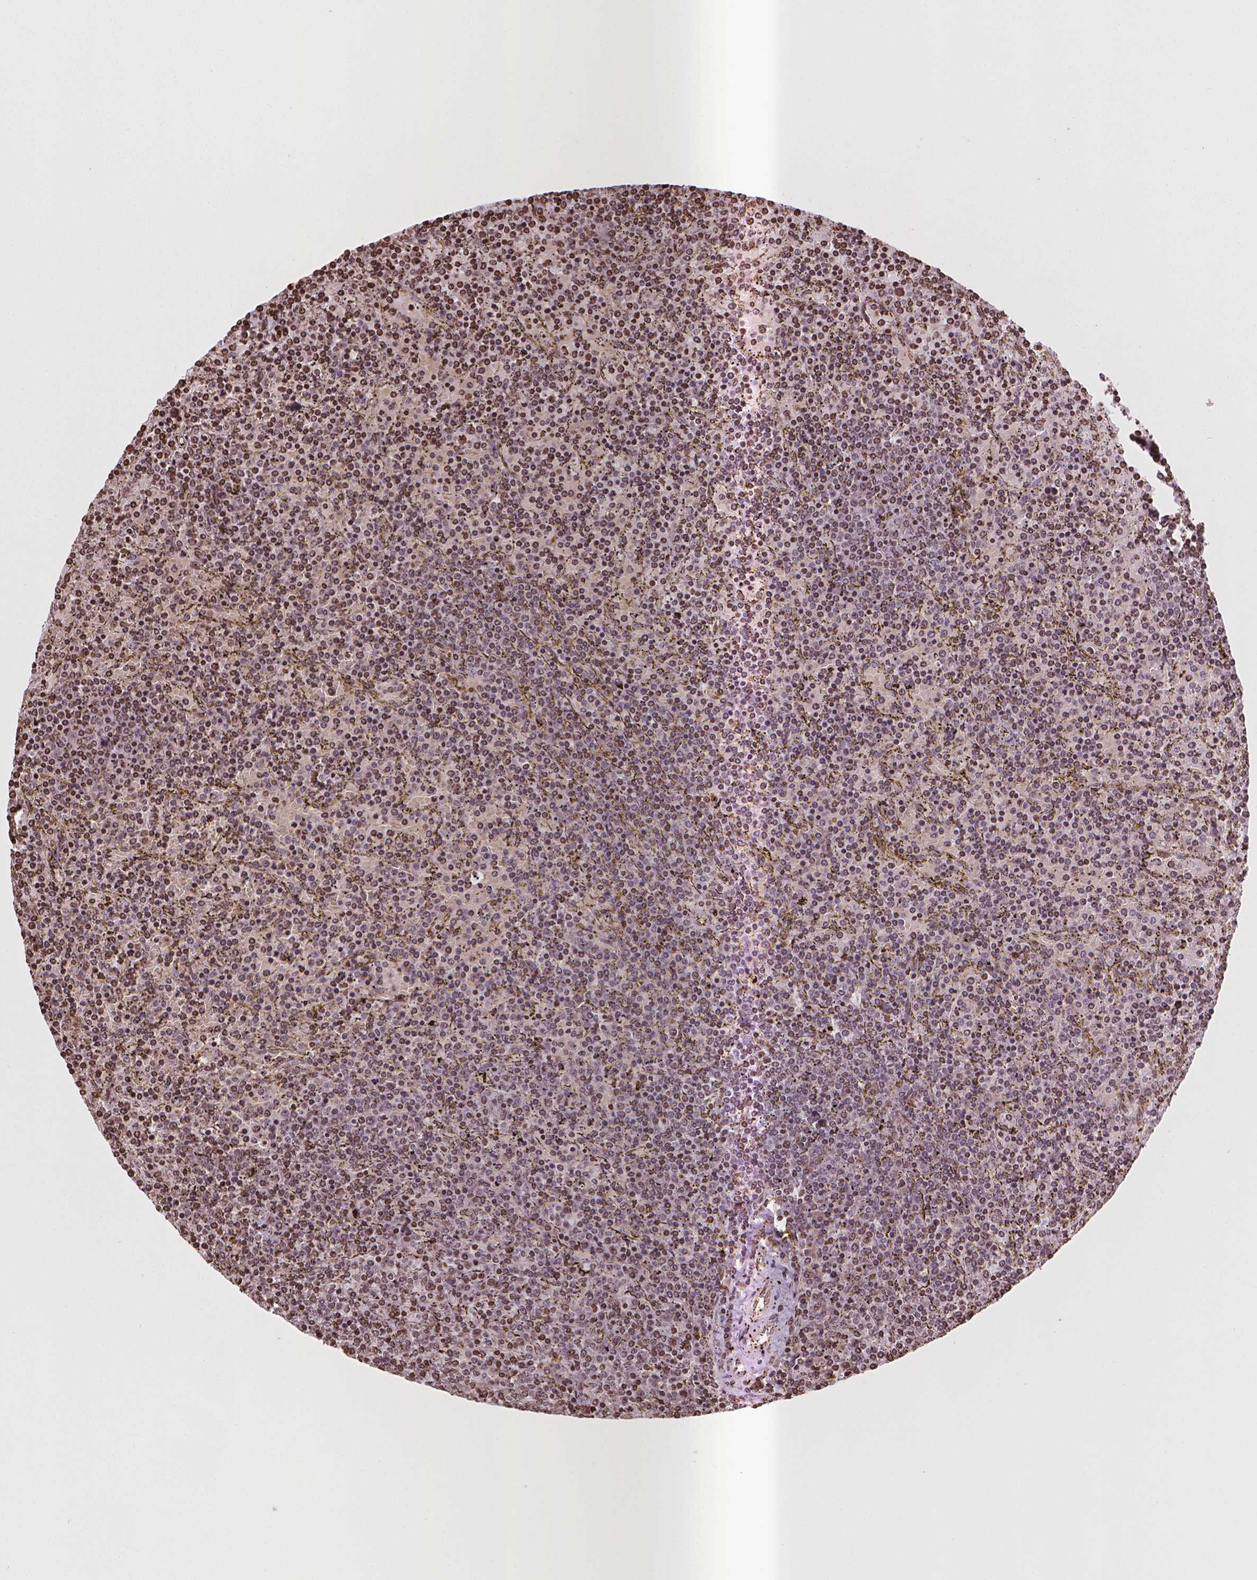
{"staining": {"intensity": "moderate", "quantity": "25%-75%", "location": "nuclear"}, "tissue": "lymphoma", "cell_type": "Tumor cells", "image_type": "cancer", "snomed": [{"axis": "morphology", "description": "Malignant lymphoma, non-Hodgkin's type, Low grade"}, {"axis": "topography", "description": "Spleen"}], "caption": "Immunohistochemistry (IHC) (DAB (3,3'-diaminobenzidine)) staining of human lymphoma displays moderate nuclear protein positivity in about 25%-75% of tumor cells.", "gene": "PIP4K2A", "patient": {"sex": "female", "age": 77}}